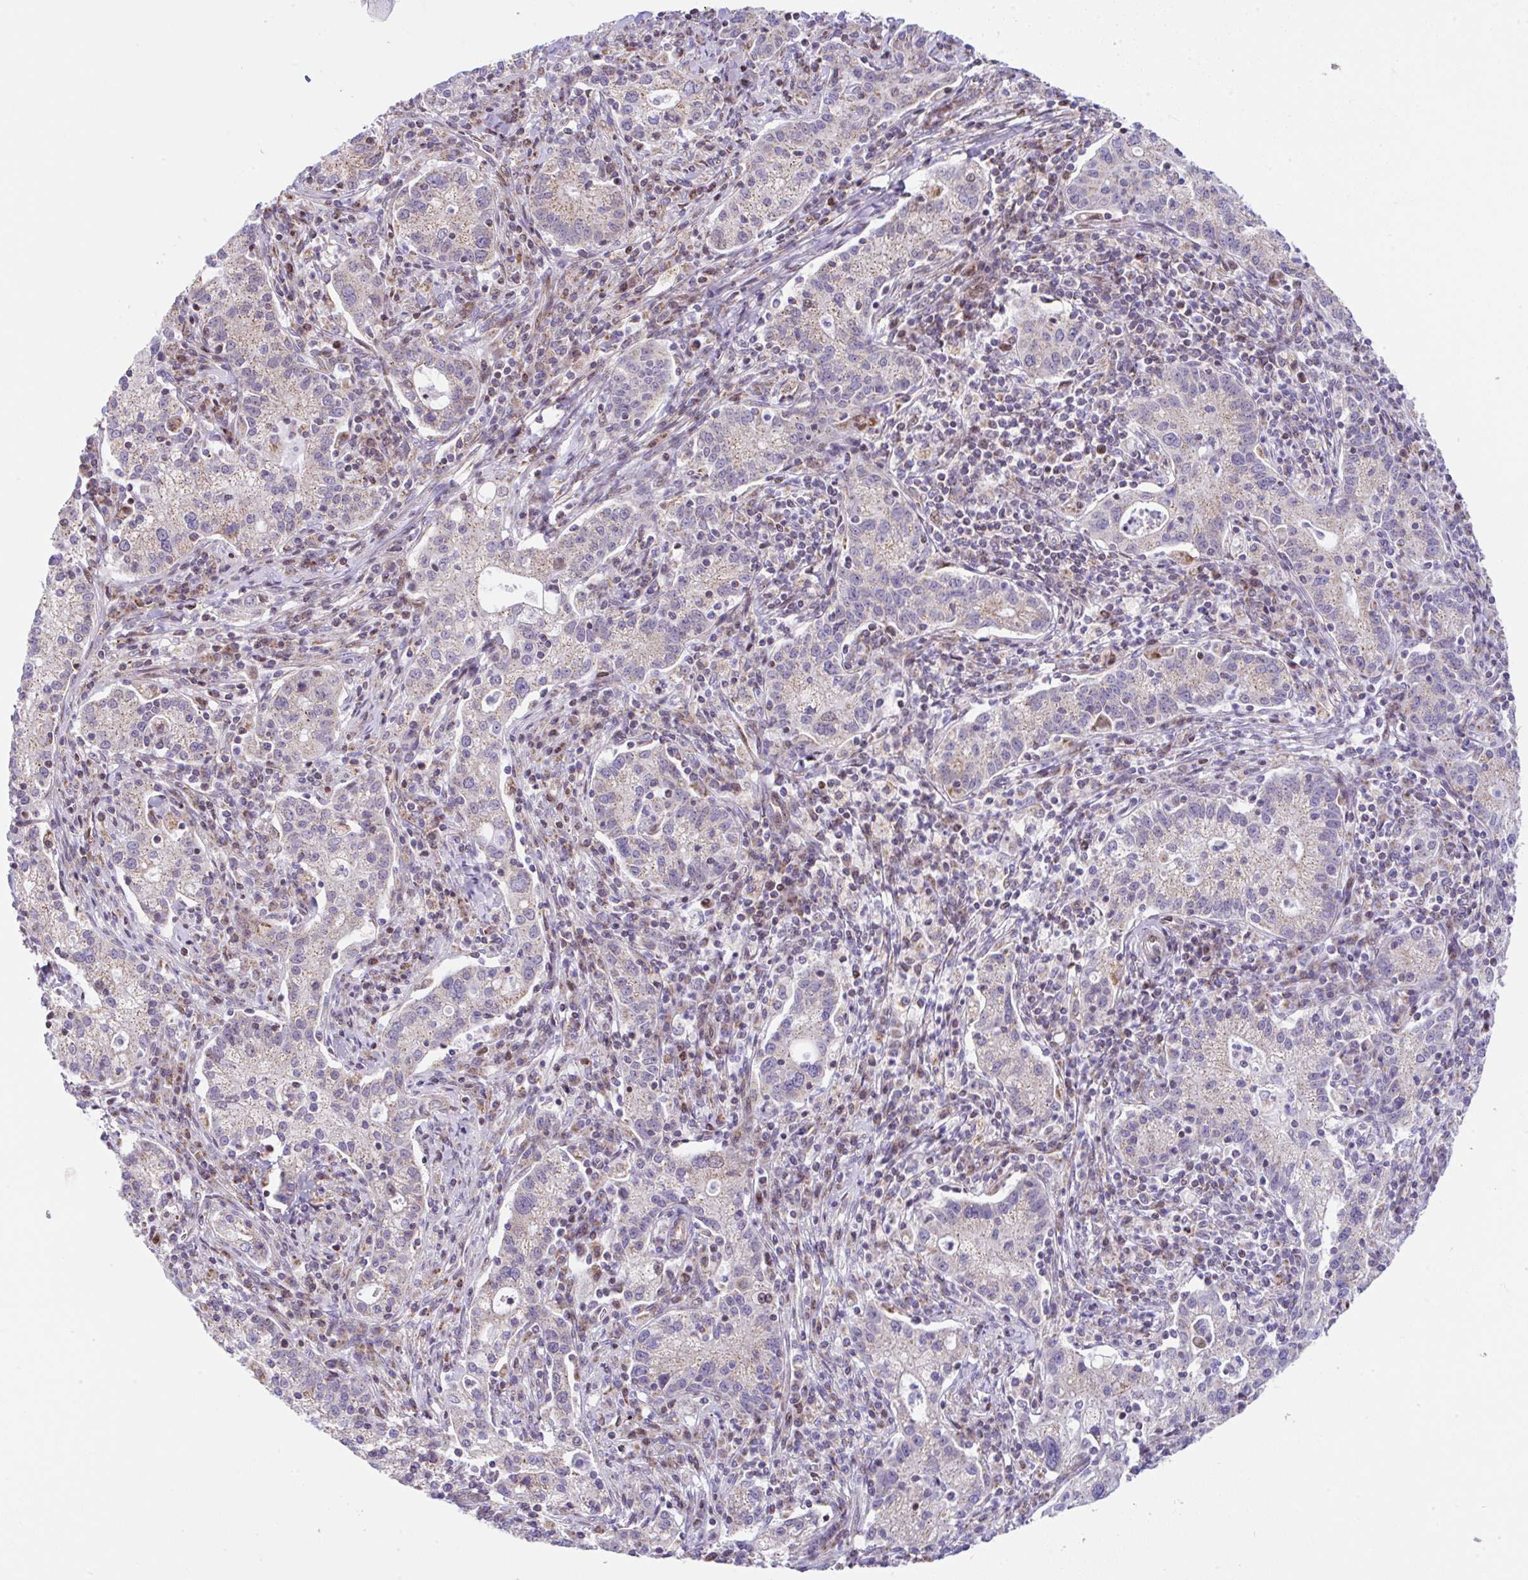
{"staining": {"intensity": "weak", "quantity": "<25%", "location": "cytoplasmic/membranous"}, "tissue": "cervical cancer", "cell_type": "Tumor cells", "image_type": "cancer", "snomed": [{"axis": "morphology", "description": "Normal tissue, NOS"}, {"axis": "morphology", "description": "Adenocarcinoma, NOS"}, {"axis": "topography", "description": "Cervix"}], "caption": "The micrograph shows no staining of tumor cells in cervical adenocarcinoma. (Immunohistochemistry (ihc), brightfield microscopy, high magnification).", "gene": "FIGNL1", "patient": {"sex": "female", "age": 44}}